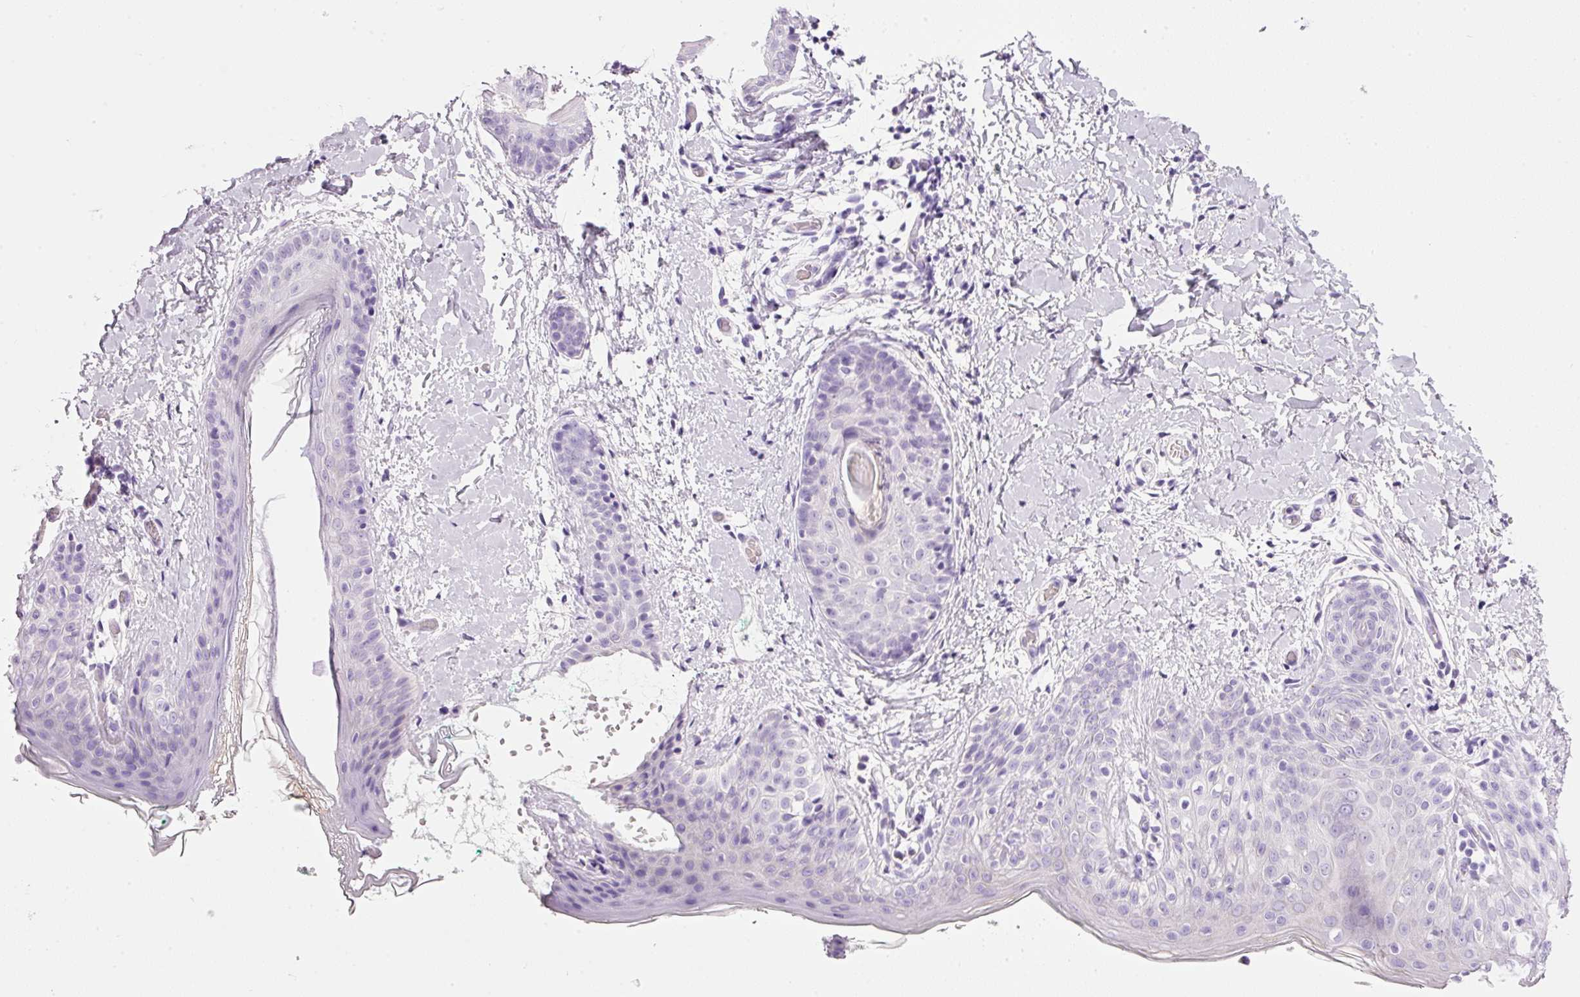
{"staining": {"intensity": "negative", "quantity": "none", "location": "none"}, "tissue": "skin", "cell_type": "Fibroblasts", "image_type": "normal", "snomed": [{"axis": "morphology", "description": "Normal tissue, NOS"}, {"axis": "topography", "description": "Skin"}], "caption": "Human skin stained for a protein using immunohistochemistry (IHC) demonstrates no positivity in fibroblasts.", "gene": "CARD16", "patient": {"sex": "male", "age": 16}}